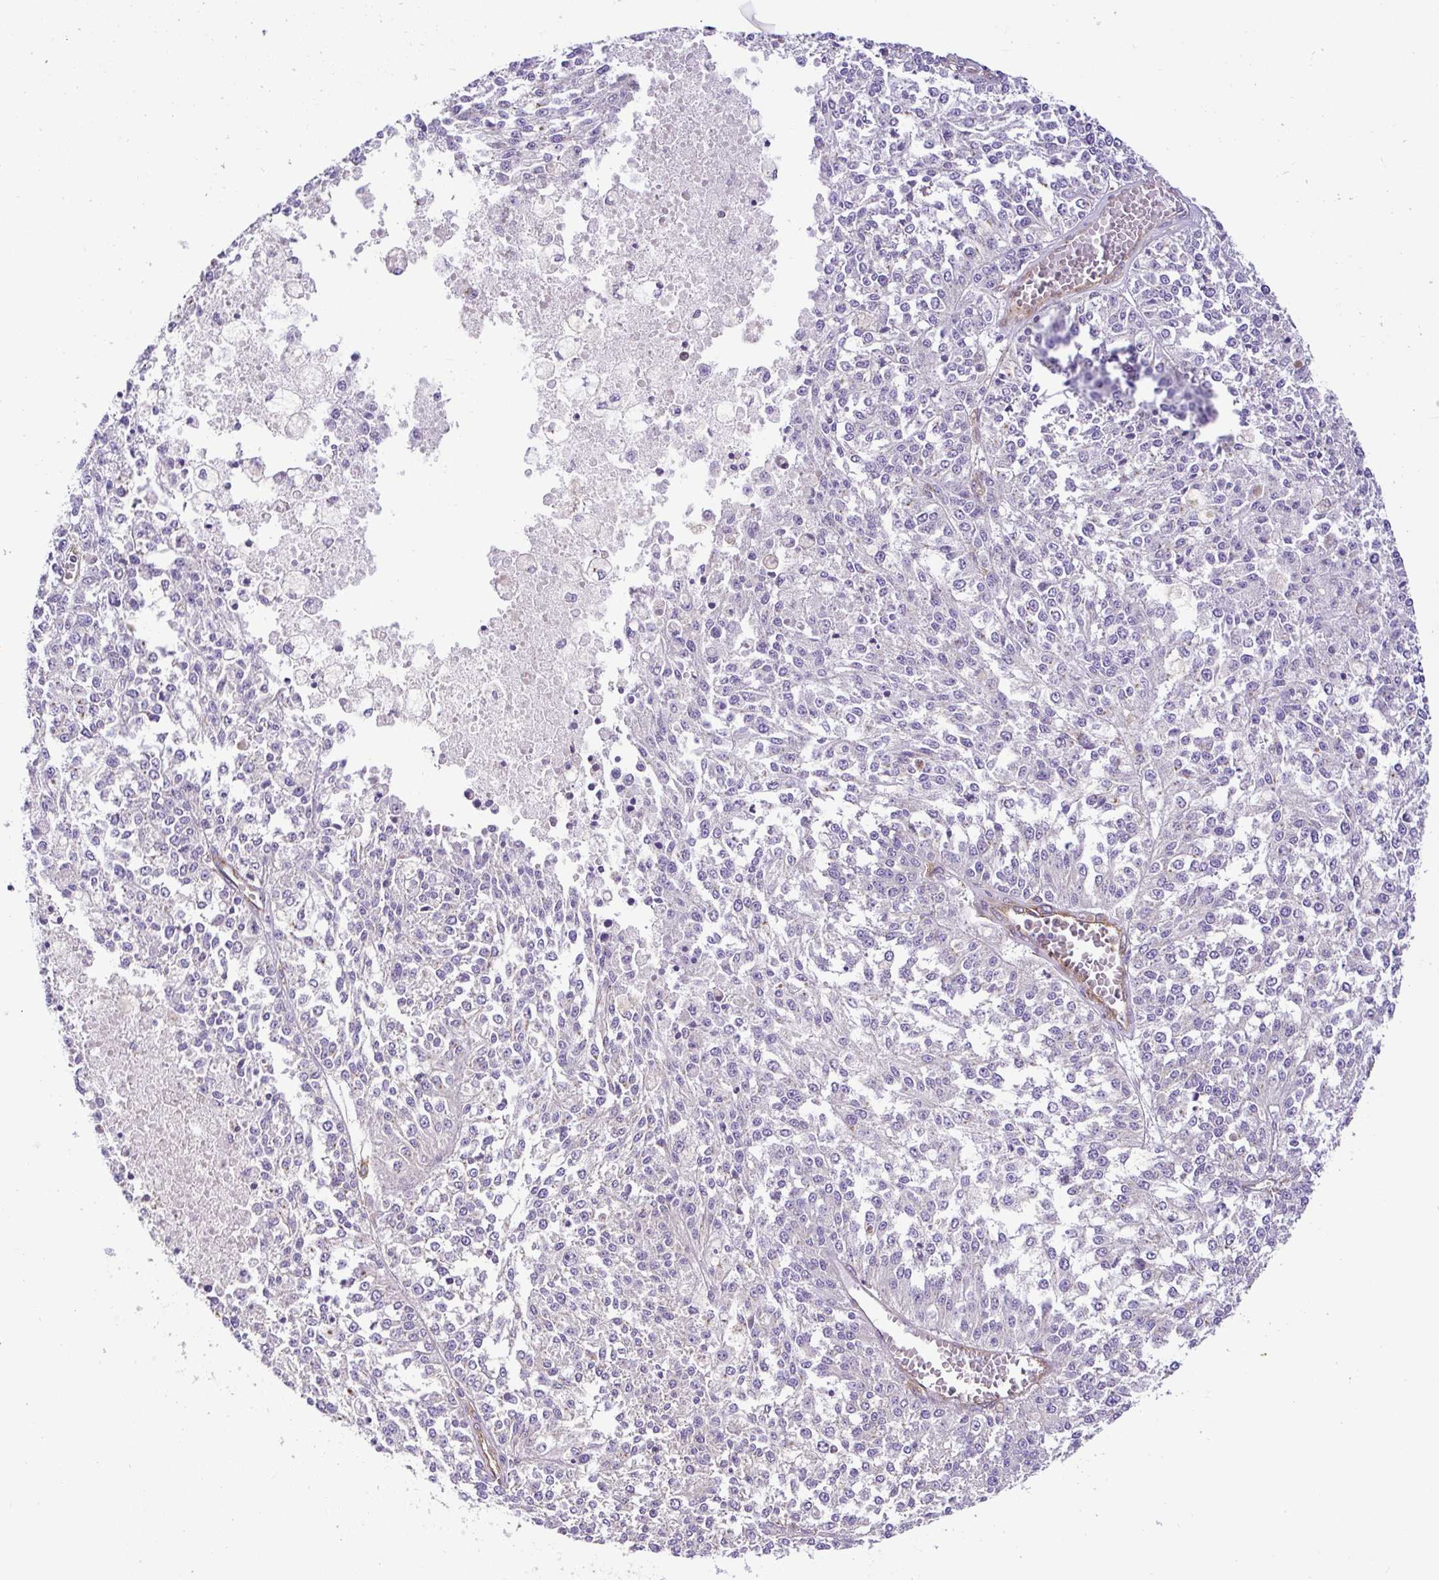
{"staining": {"intensity": "negative", "quantity": "none", "location": "none"}, "tissue": "melanoma", "cell_type": "Tumor cells", "image_type": "cancer", "snomed": [{"axis": "morphology", "description": "Malignant melanoma, NOS"}, {"axis": "topography", "description": "Skin"}], "caption": "Photomicrograph shows no protein expression in tumor cells of melanoma tissue.", "gene": "DCTN1", "patient": {"sex": "female", "age": 64}}